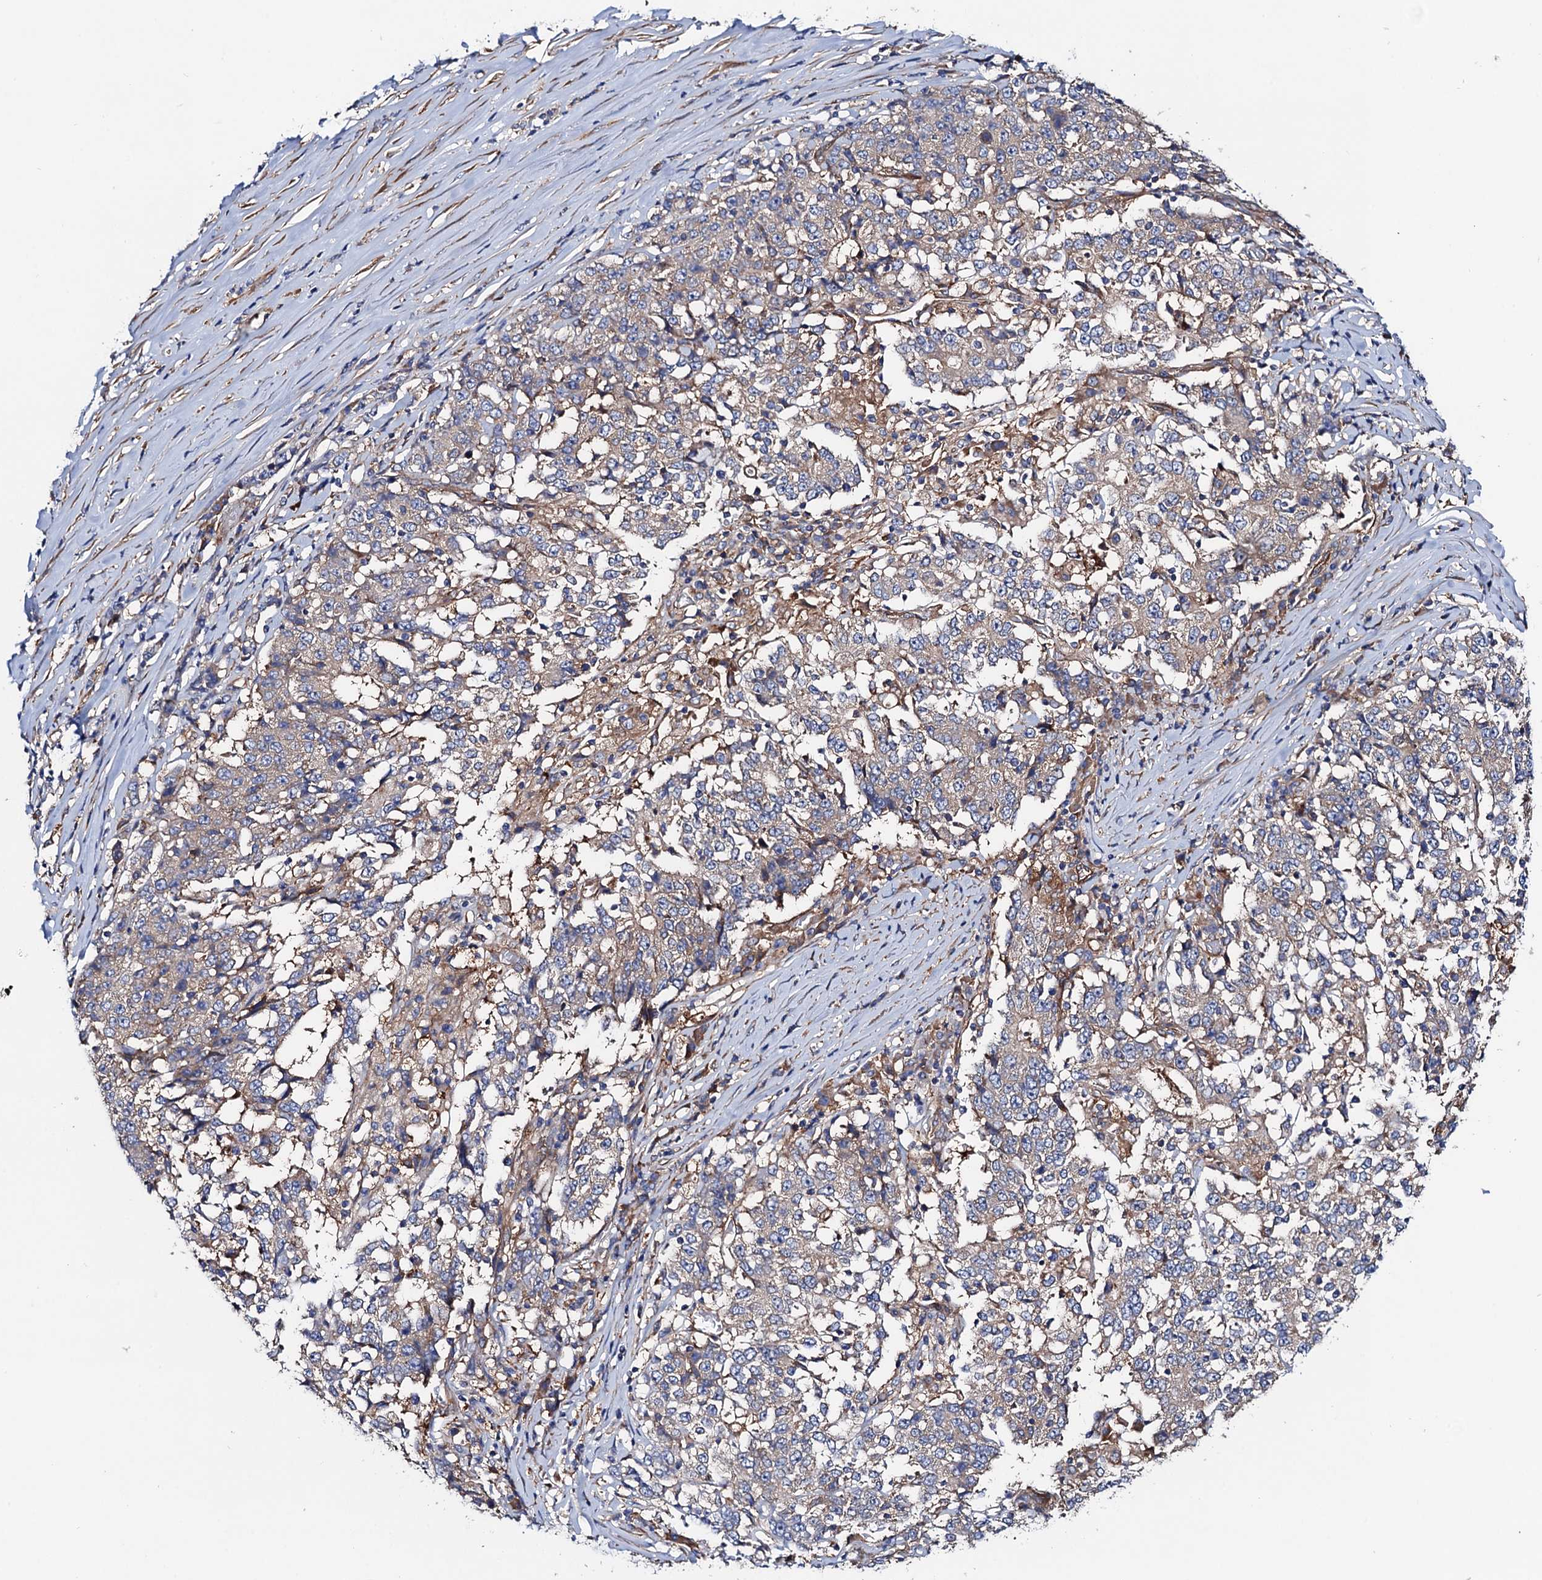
{"staining": {"intensity": "weak", "quantity": "25%-75%", "location": "cytoplasmic/membranous"}, "tissue": "stomach cancer", "cell_type": "Tumor cells", "image_type": "cancer", "snomed": [{"axis": "morphology", "description": "Adenocarcinoma, NOS"}, {"axis": "topography", "description": "Stomach"}], "caption": "DAB immunohistochemical staining of human stomach cancer (adenocarcinoma) displays weak cytoplasmic/membranous protein staining in approximately 25%-75% of tumor cells. The protein is stained brown, and the nuclei are stained in blue (DAB IHC with brightfield microscopy, high magnification).", "gene": "MRPL48", "patient": {"sex": "male", "age": 59}}